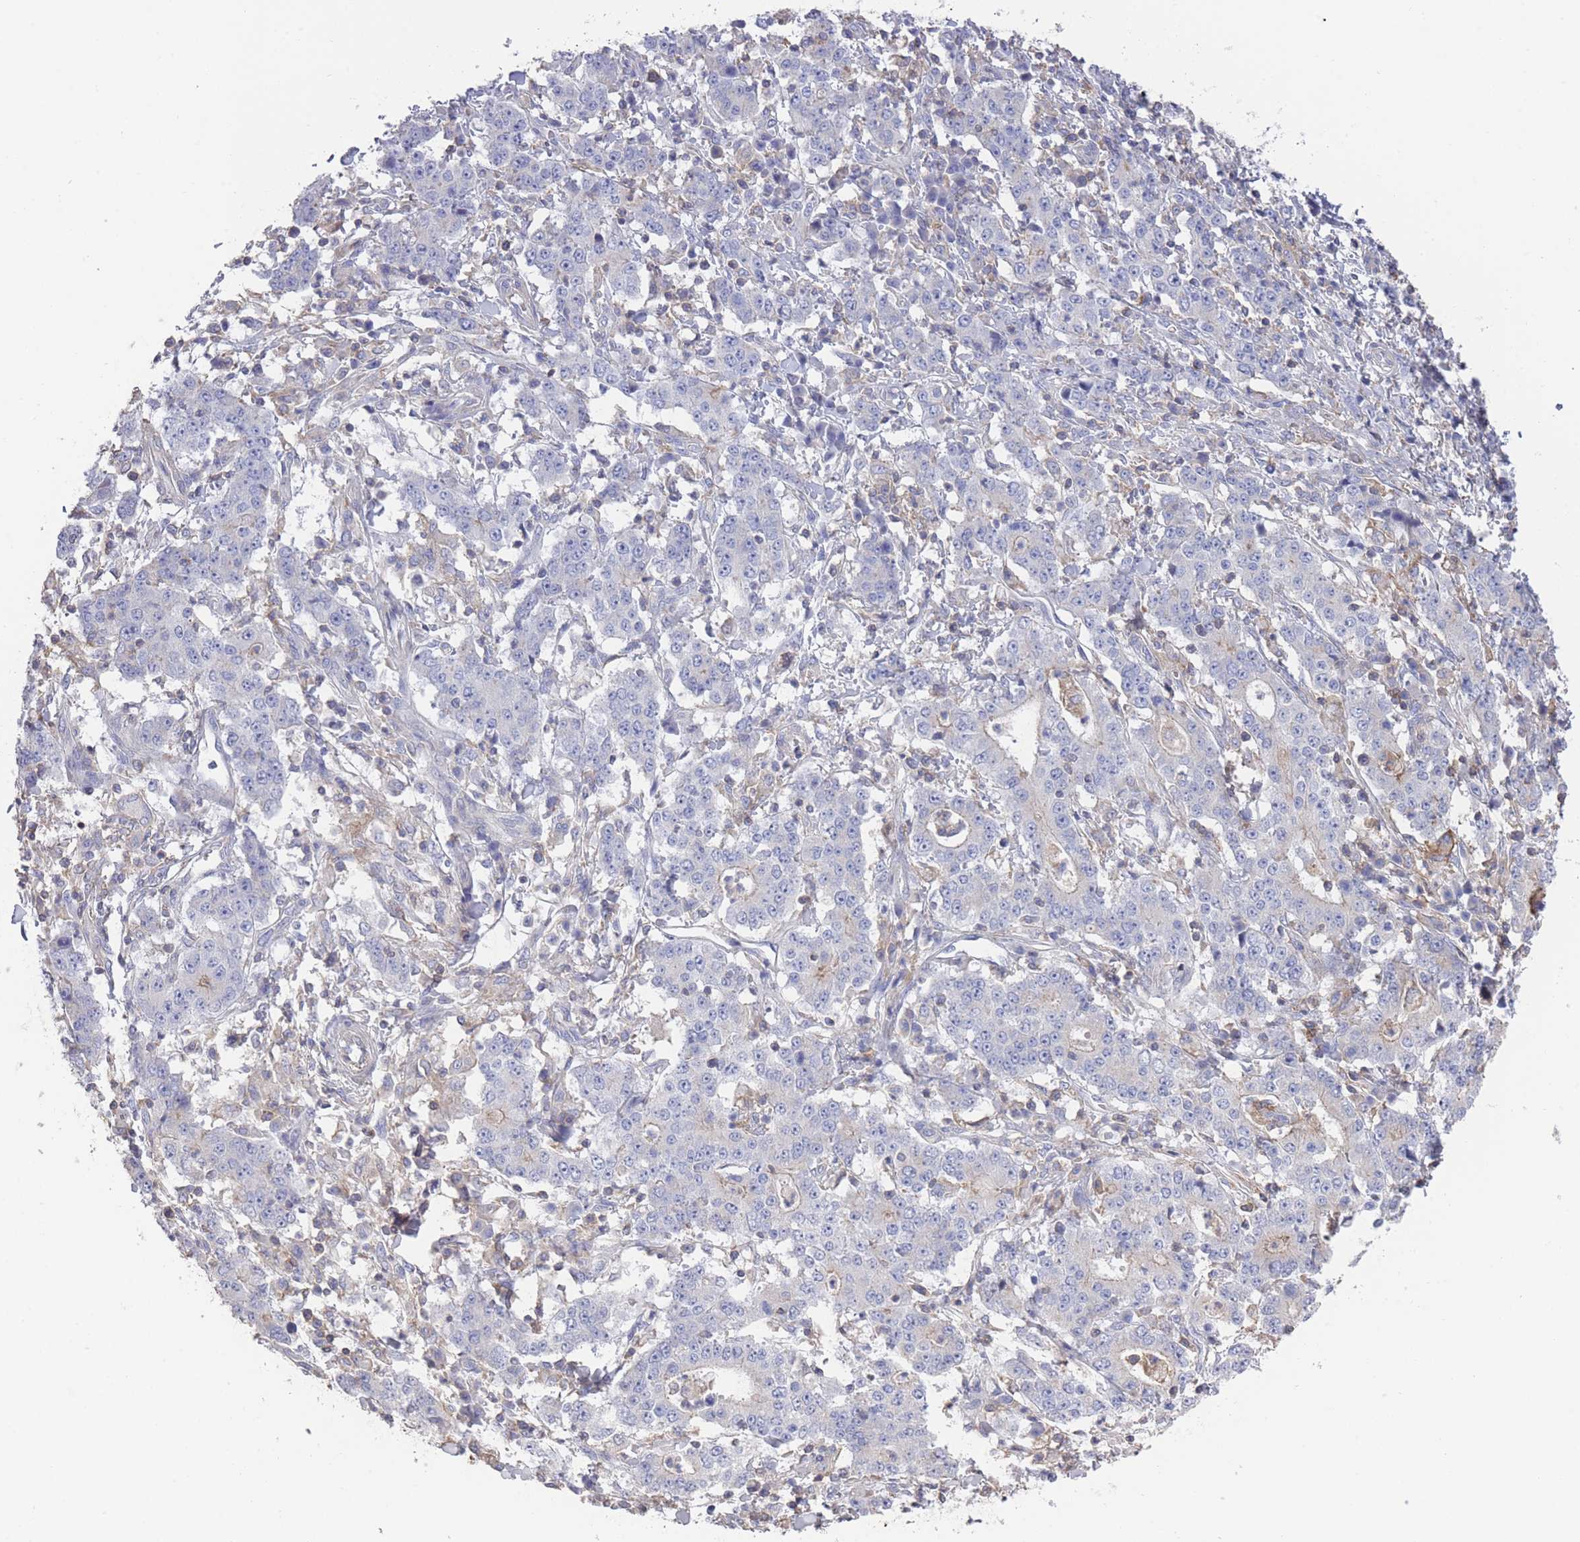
{"staining": {"intensity": "negative", "quantity": "none", "location": "none"}, "tissue": "stomach cancer", "cell_type": "Tumor cells", "image_type": "cancer", "snomed": [{"axis": "morphology", "description": "Normal tissue, NOS"}, {"axis": "morphology", "description": "Adenocarcinoma, NOS"}, {"axis": "topography", "description": "Stomach, upper"}, {"axis": "topography", "description": "Stomach"}], "caption": "A high-resolution micrograph shows IHC staining of stomach adenocarcinoma, which shows no significant staining in tumor cells.", "gene": "SCCPDH", "patient": {"sex": "male", "age": 59}}